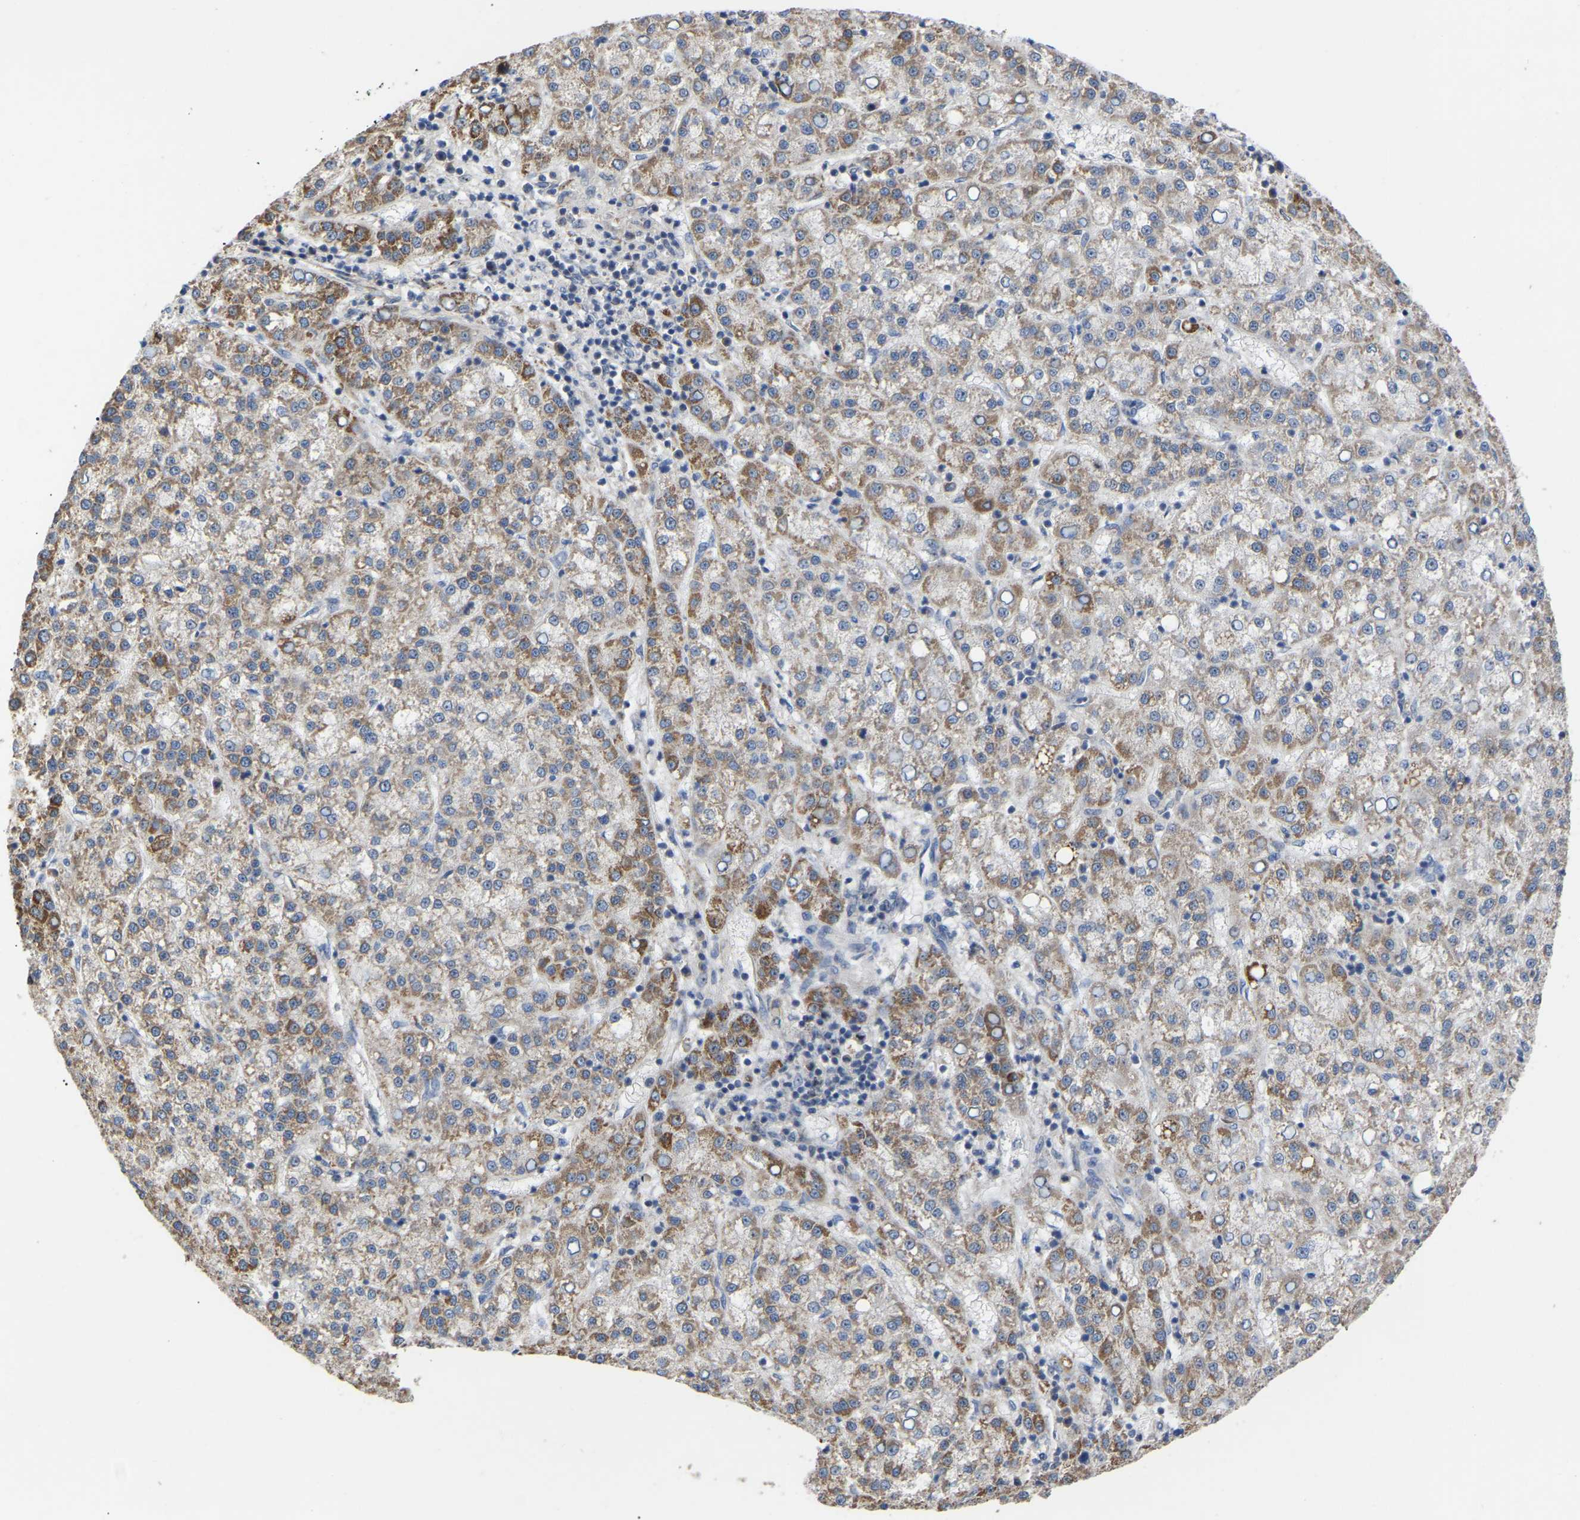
{"staining": {"intensity": "moderate", "quantity": ">75%", "location": "cytoplasmic/membranous"}, "tissue": "liver cancer", "cell_type": "Tumor cells", "image_type": "cancer", "snomed": [{"axis": "morphology", "description": "Carcinoma, Hepatocellular, NOS"}, {"axis": "topography", "description": "Liver"}], "caption": "Protein staining demonstrates moderate cytoplasmic/membranous staining in about >75% of tumor cells in hepatocellular carcinoma (liver).", "gene": "NOP53", "patient": {"sex": "female", "age": 58}}